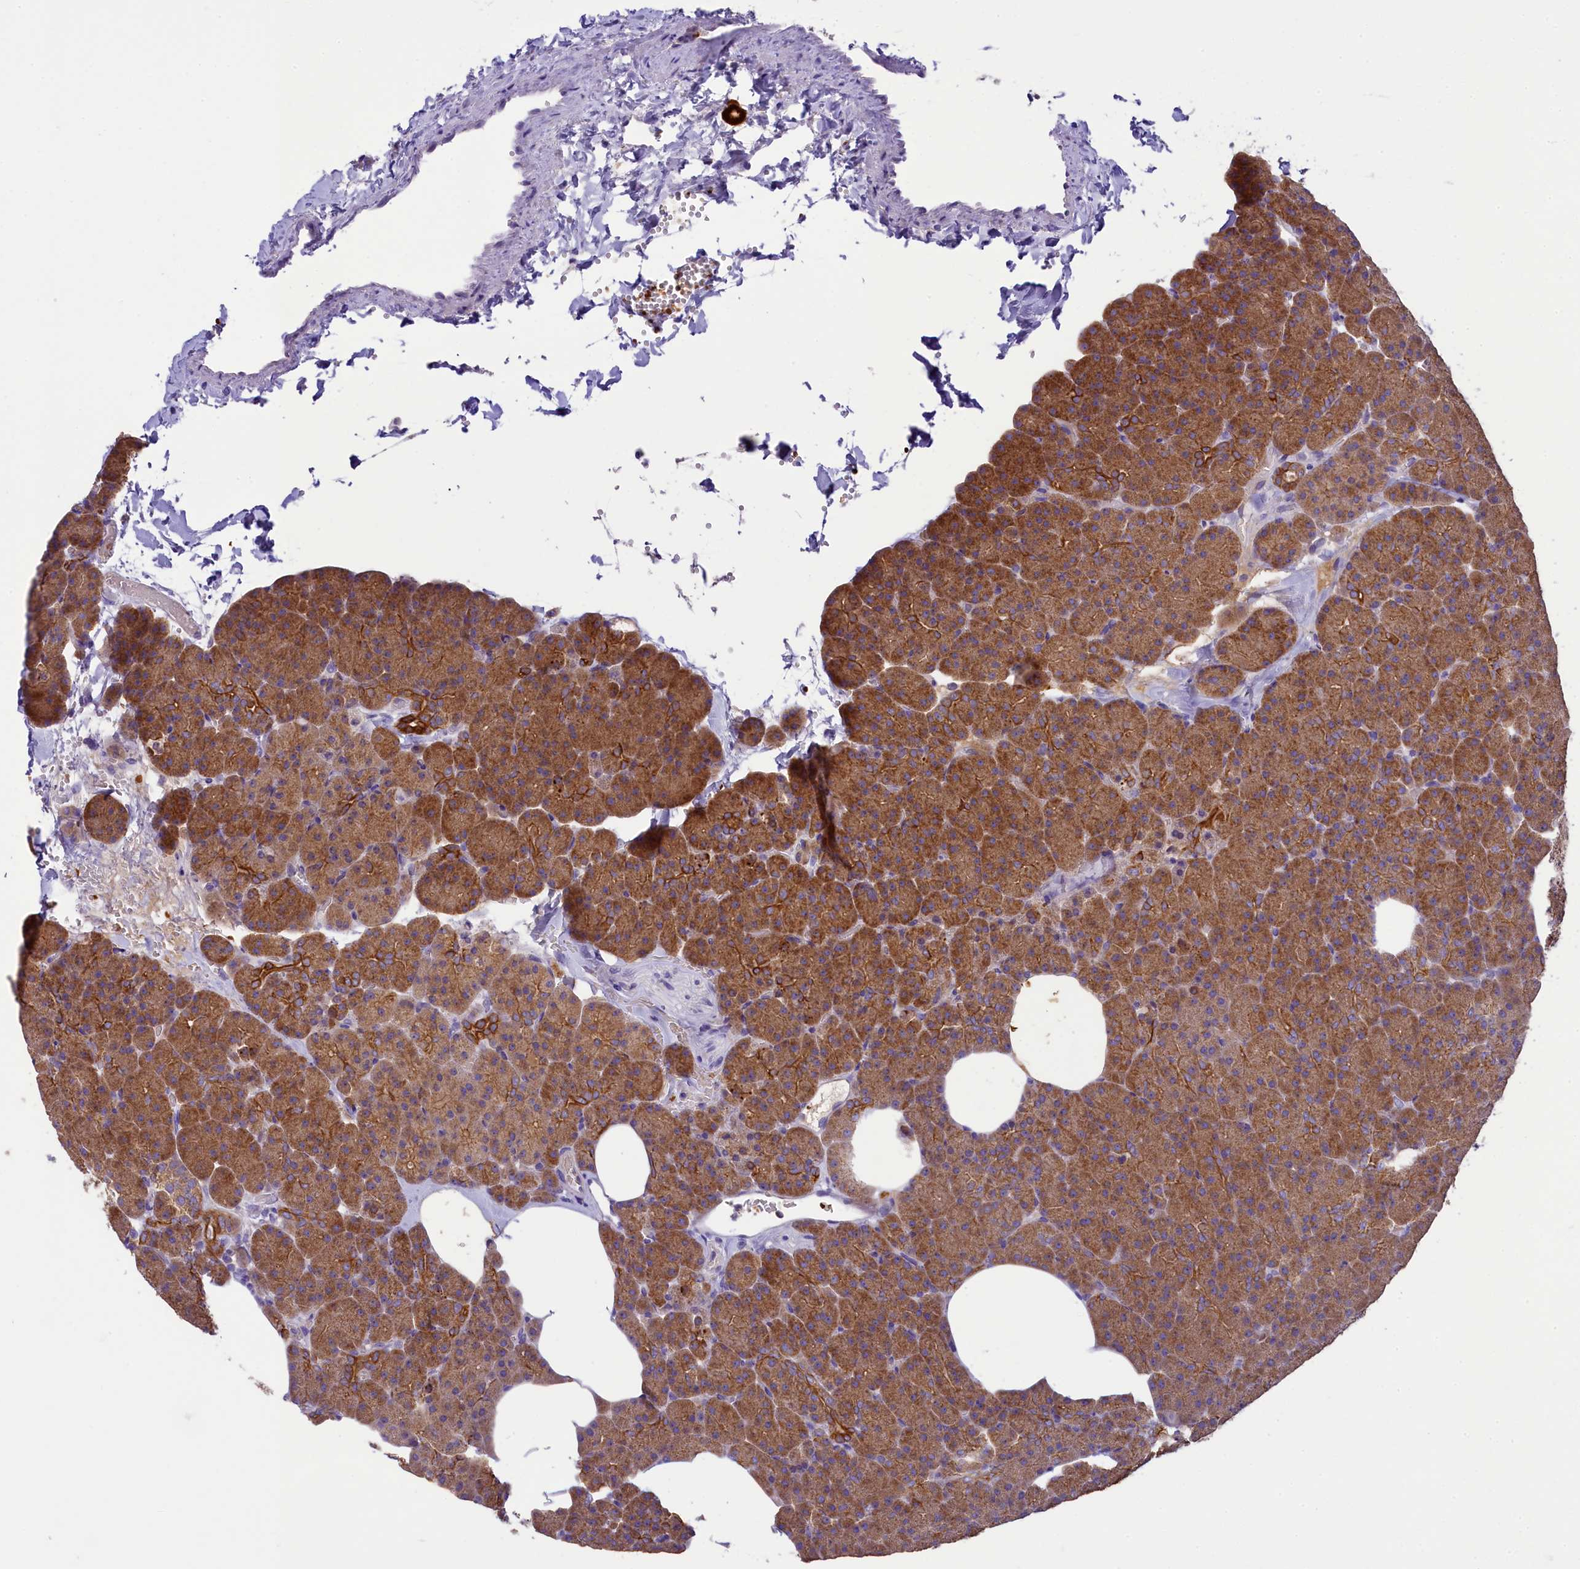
{"staining": {"intensity": "strong", "quantity": ">75%", "location": "cytoplasmic/membranous"}, "tissue": "pancreas", "cell_type": "Exocrine glandular cells", "image_type": "normal", "snomed": [{"axis": "morphology", "description": "Normal tissue, NOS"}, {"axis": "morphology", "description": "Carcinoid, malignant, NOS"}, {"axis": "topography", "description": "Pancreas"}], "caption": "Strong cytoplasmic/membranous staining is appreciated in about >75% of exocrine glandular cells in normal pancreas. The staining was performed using DAB, with brown indicating positive protein expression. Nuclei are stained blue with hematoxylin.", "gene": "LARP4", "patient": {"sex": "female", "age": 35}}